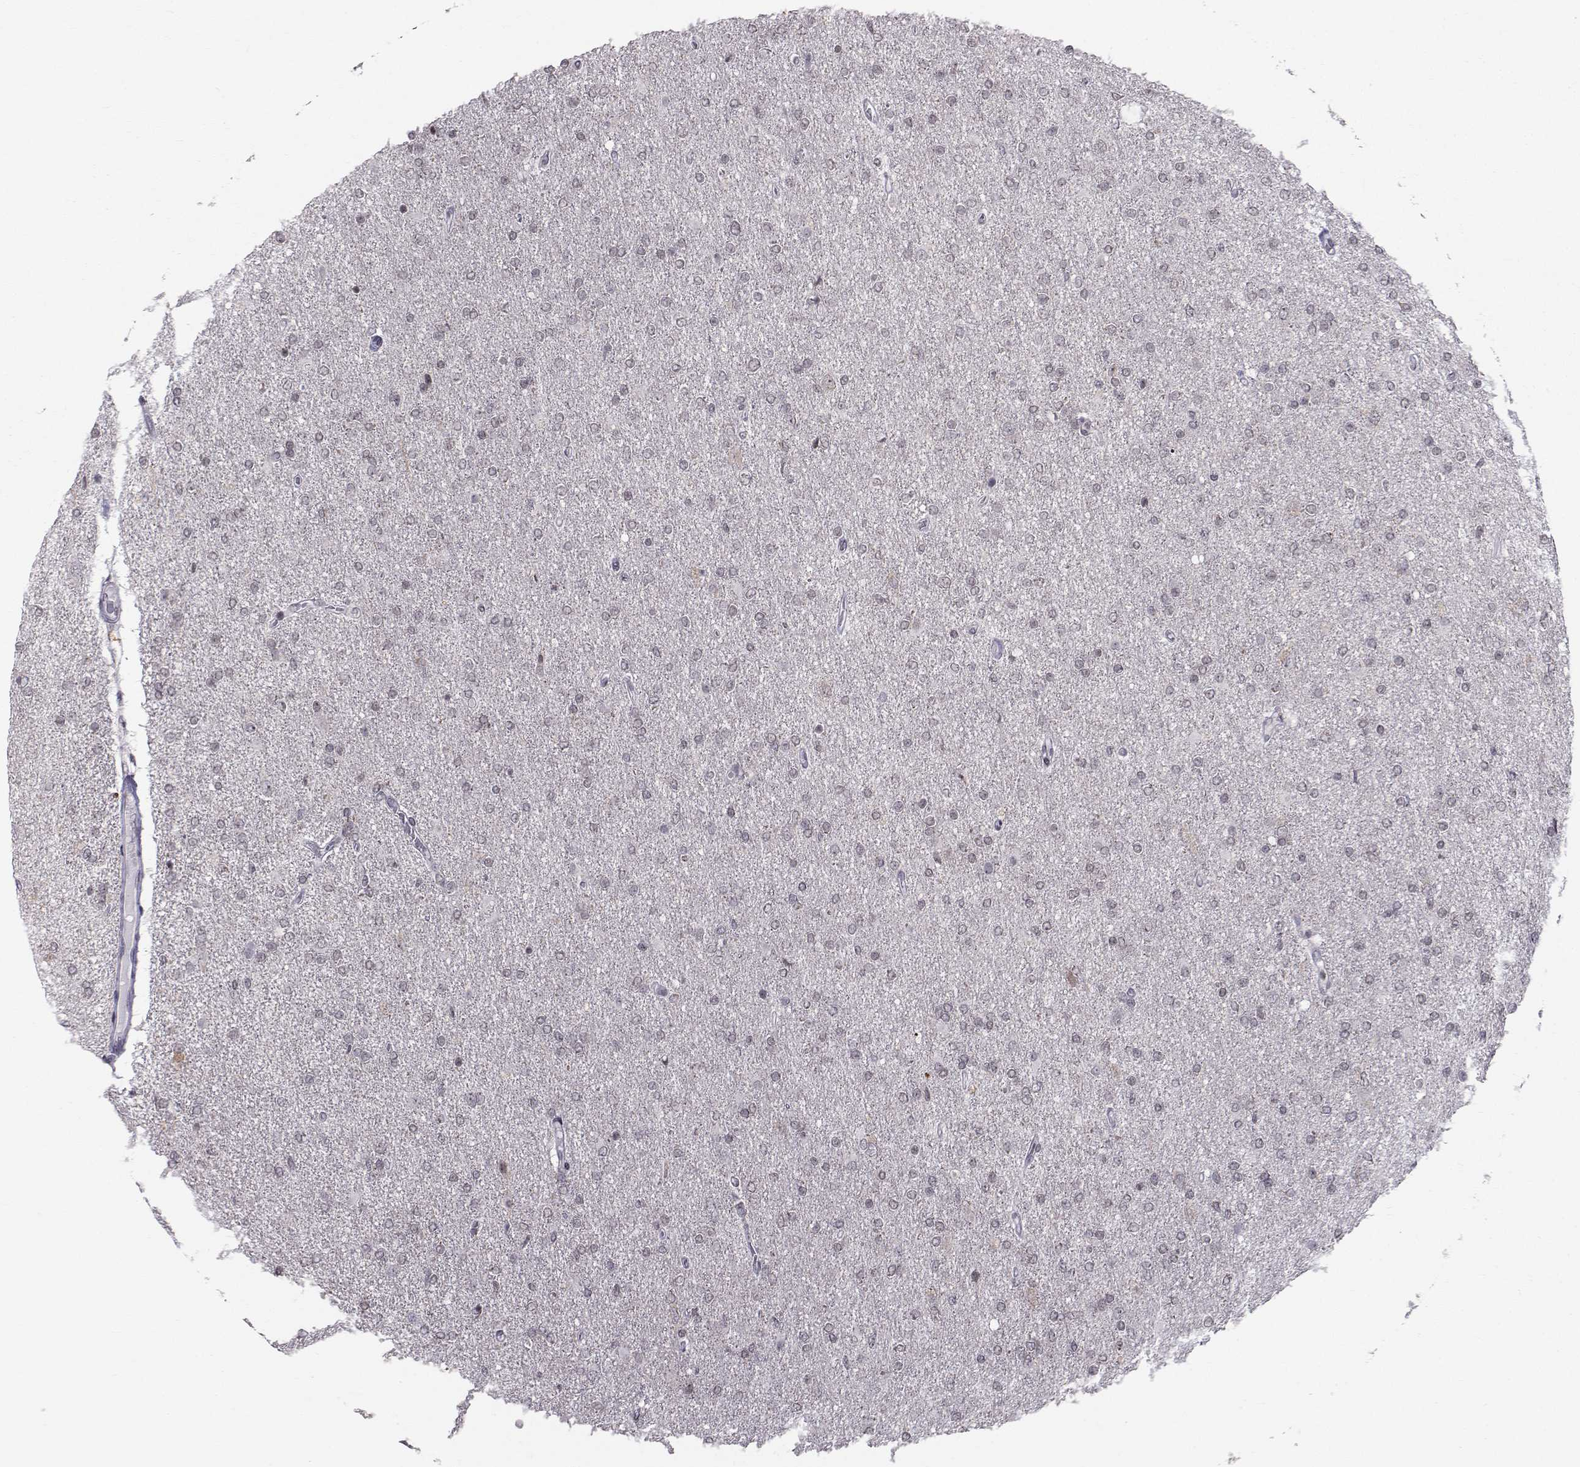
{"staining": {"intensity": "negative", "quantity": "none", "location": "none"}, "tissue": "glioma", "cell_type": "Tumor cells", "image_type": "cancer", "snomed": [{"axis": "morphology", "description": "Glioma, malignant, High grade"}, {"axis": "topography", "description": "Cerebral cortex"}], "caption": "High power microscopy micrograph of an immunohistochemistry (IHC) histopathology image of glioma, revealing no significant staining in tumor cells. The staining was performed using DAB to visualize the protein expression in brown, while the nuclei were stained in blue with hematoxylin (Magnification: 20x).", "gene": "MARCHF4", "patient": {"sex": "male", "age": 70}}